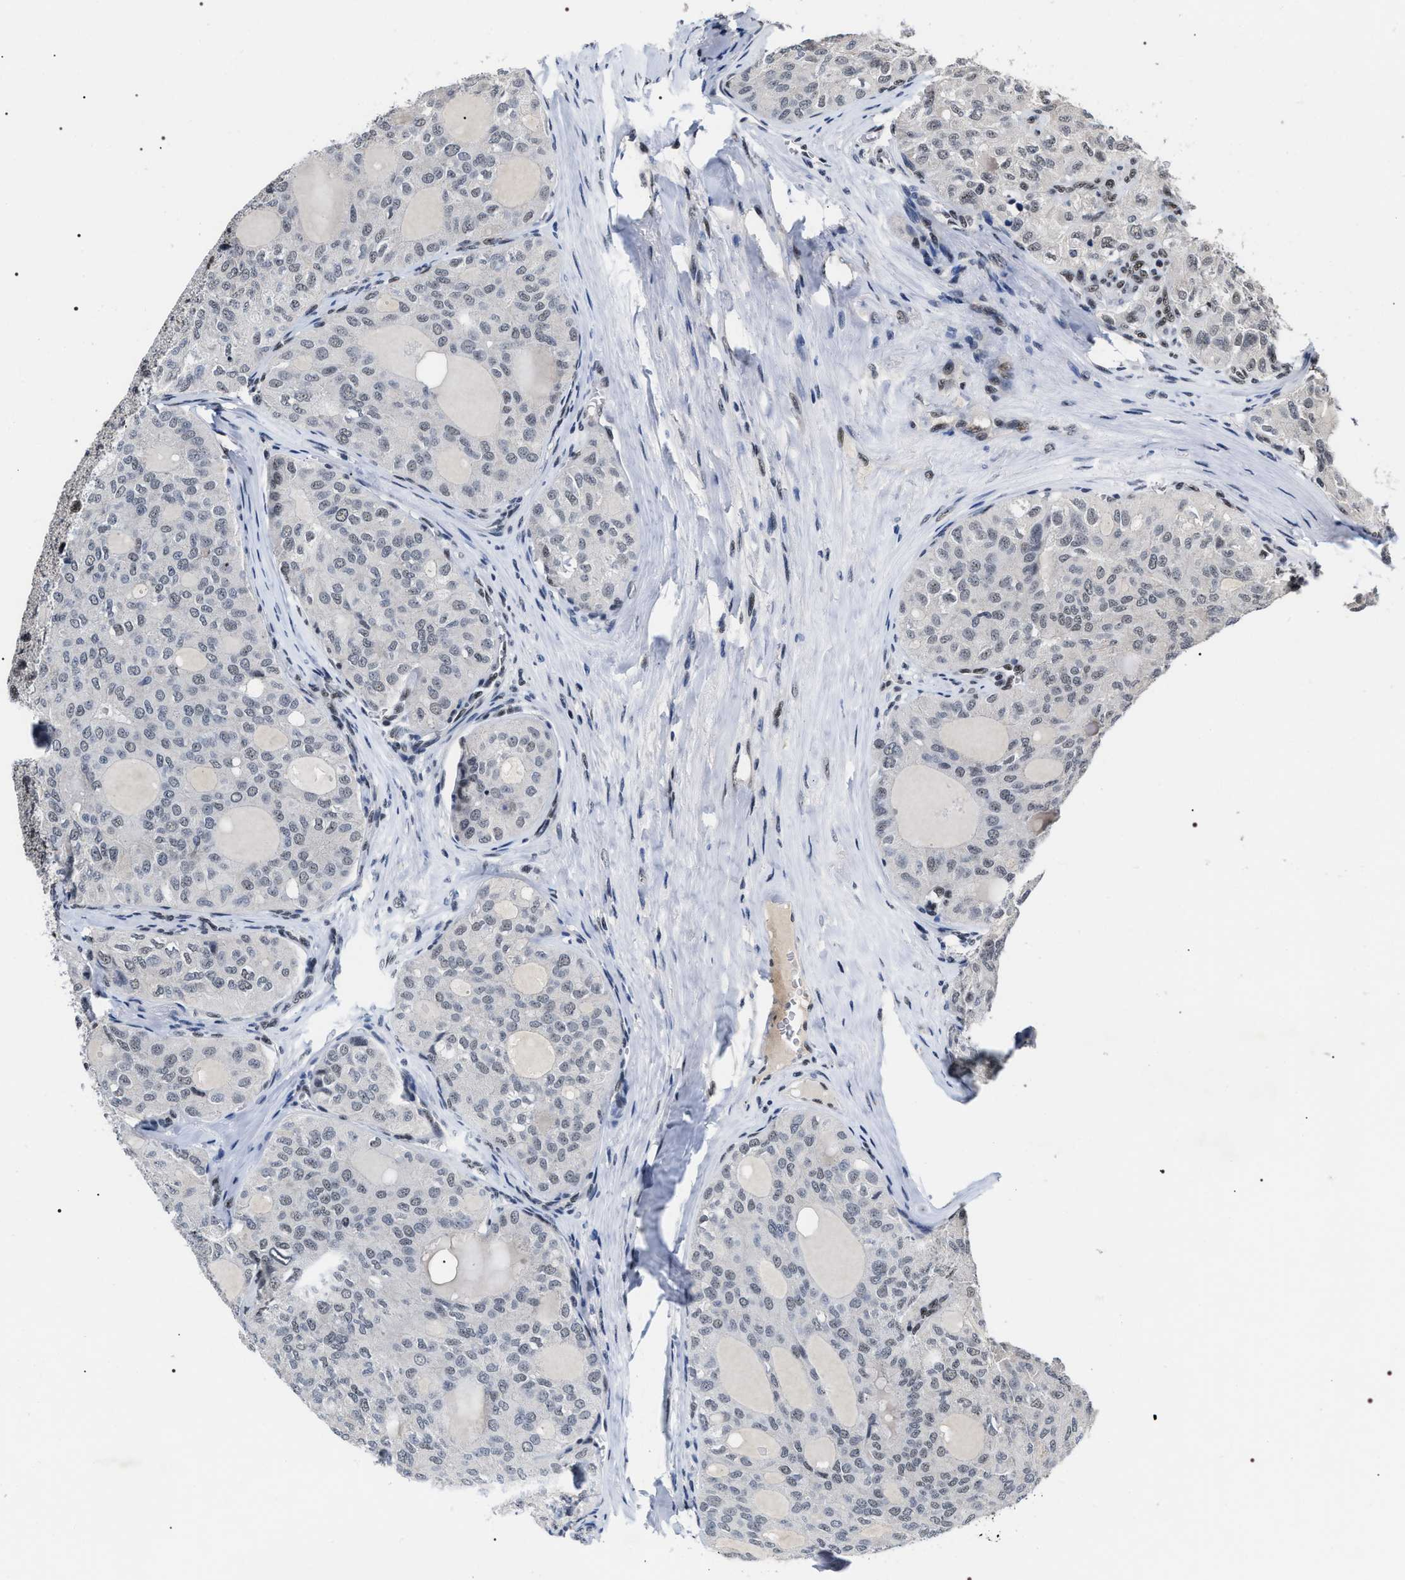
{"staining": {"intensity": "weak", "quantity": "<25%", "location": "nuclear"}, "tissue": "thyroid cancer", "cell_type": "Tumor cells", "image_type": "cancer", "snomed": [{"axis": "morphology", "description": "Follicular adenoma carcinoma, NOS"}, {"axis": "topography", "description": "Thyroid gland"}], "caption": "DAB immunohistochemical staining of thyroid cancer shows no significant expression in tumor cells. The staining is performed using DAB brown chromogen with nuclei counter-stained in using hematoxylin.", "gene": "RRP1B", "patient": {"sex": "male", "age": 75}}